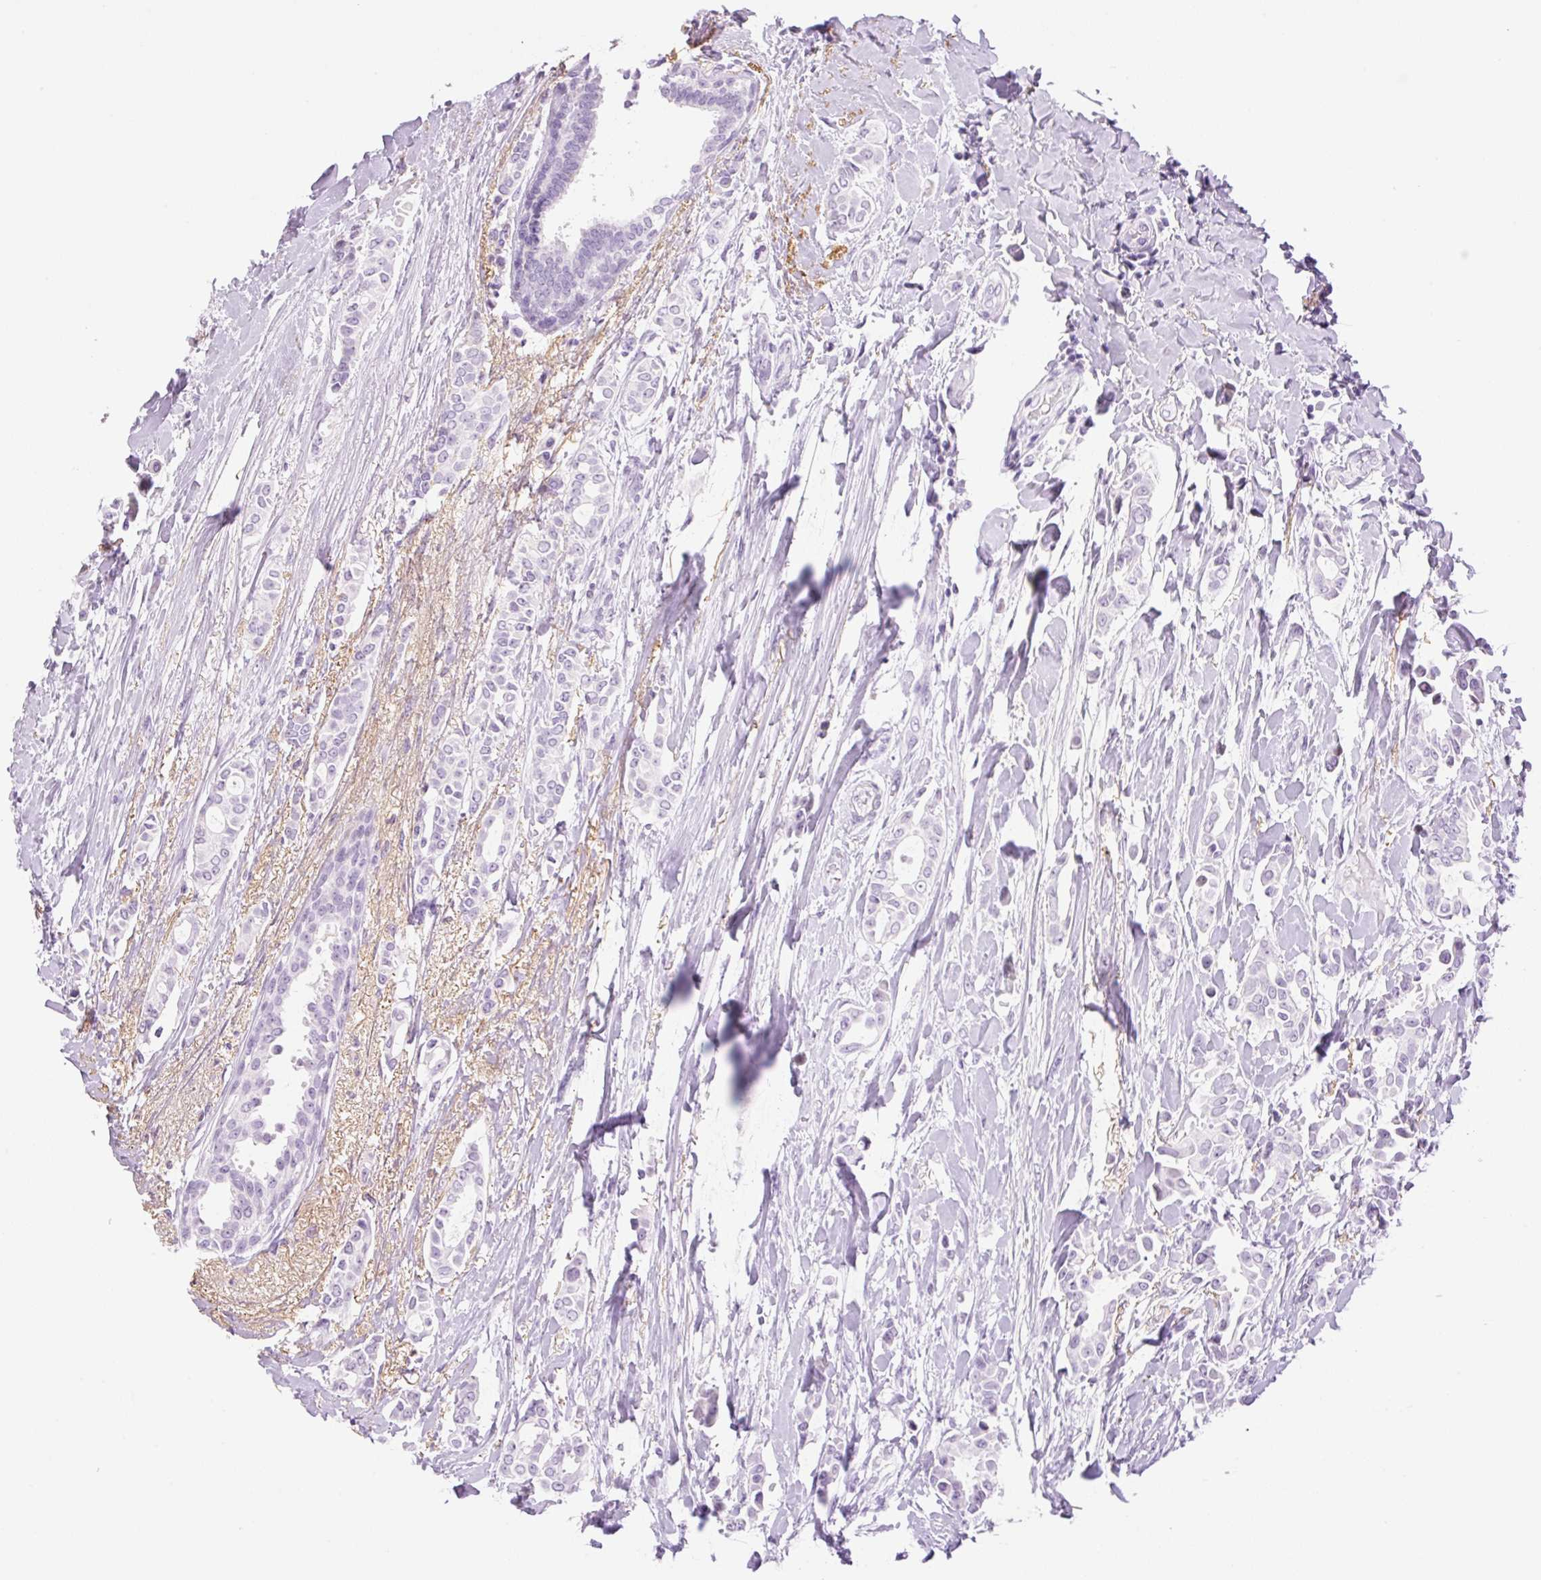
{"staining": {"intensity": "negative", "quantity": "none", "location": "none"}, "tissue": "breast cancer", "cell_type": "Tumor cells", "image_type": "cancer", "snomed": [{"axis": "morphology", "description": "Duct carcinoma"}, {"axis": "topography", "description": "Breast"}], "caption": "Immunohistochemistry (IHC) histopathology image of human infiltrating ductal carcinoma (breast) stained for a protein (brown), which displays no expression in tumor cells.", "gene": "SP140L", "patient": {"sex": "female", "age": 64}}